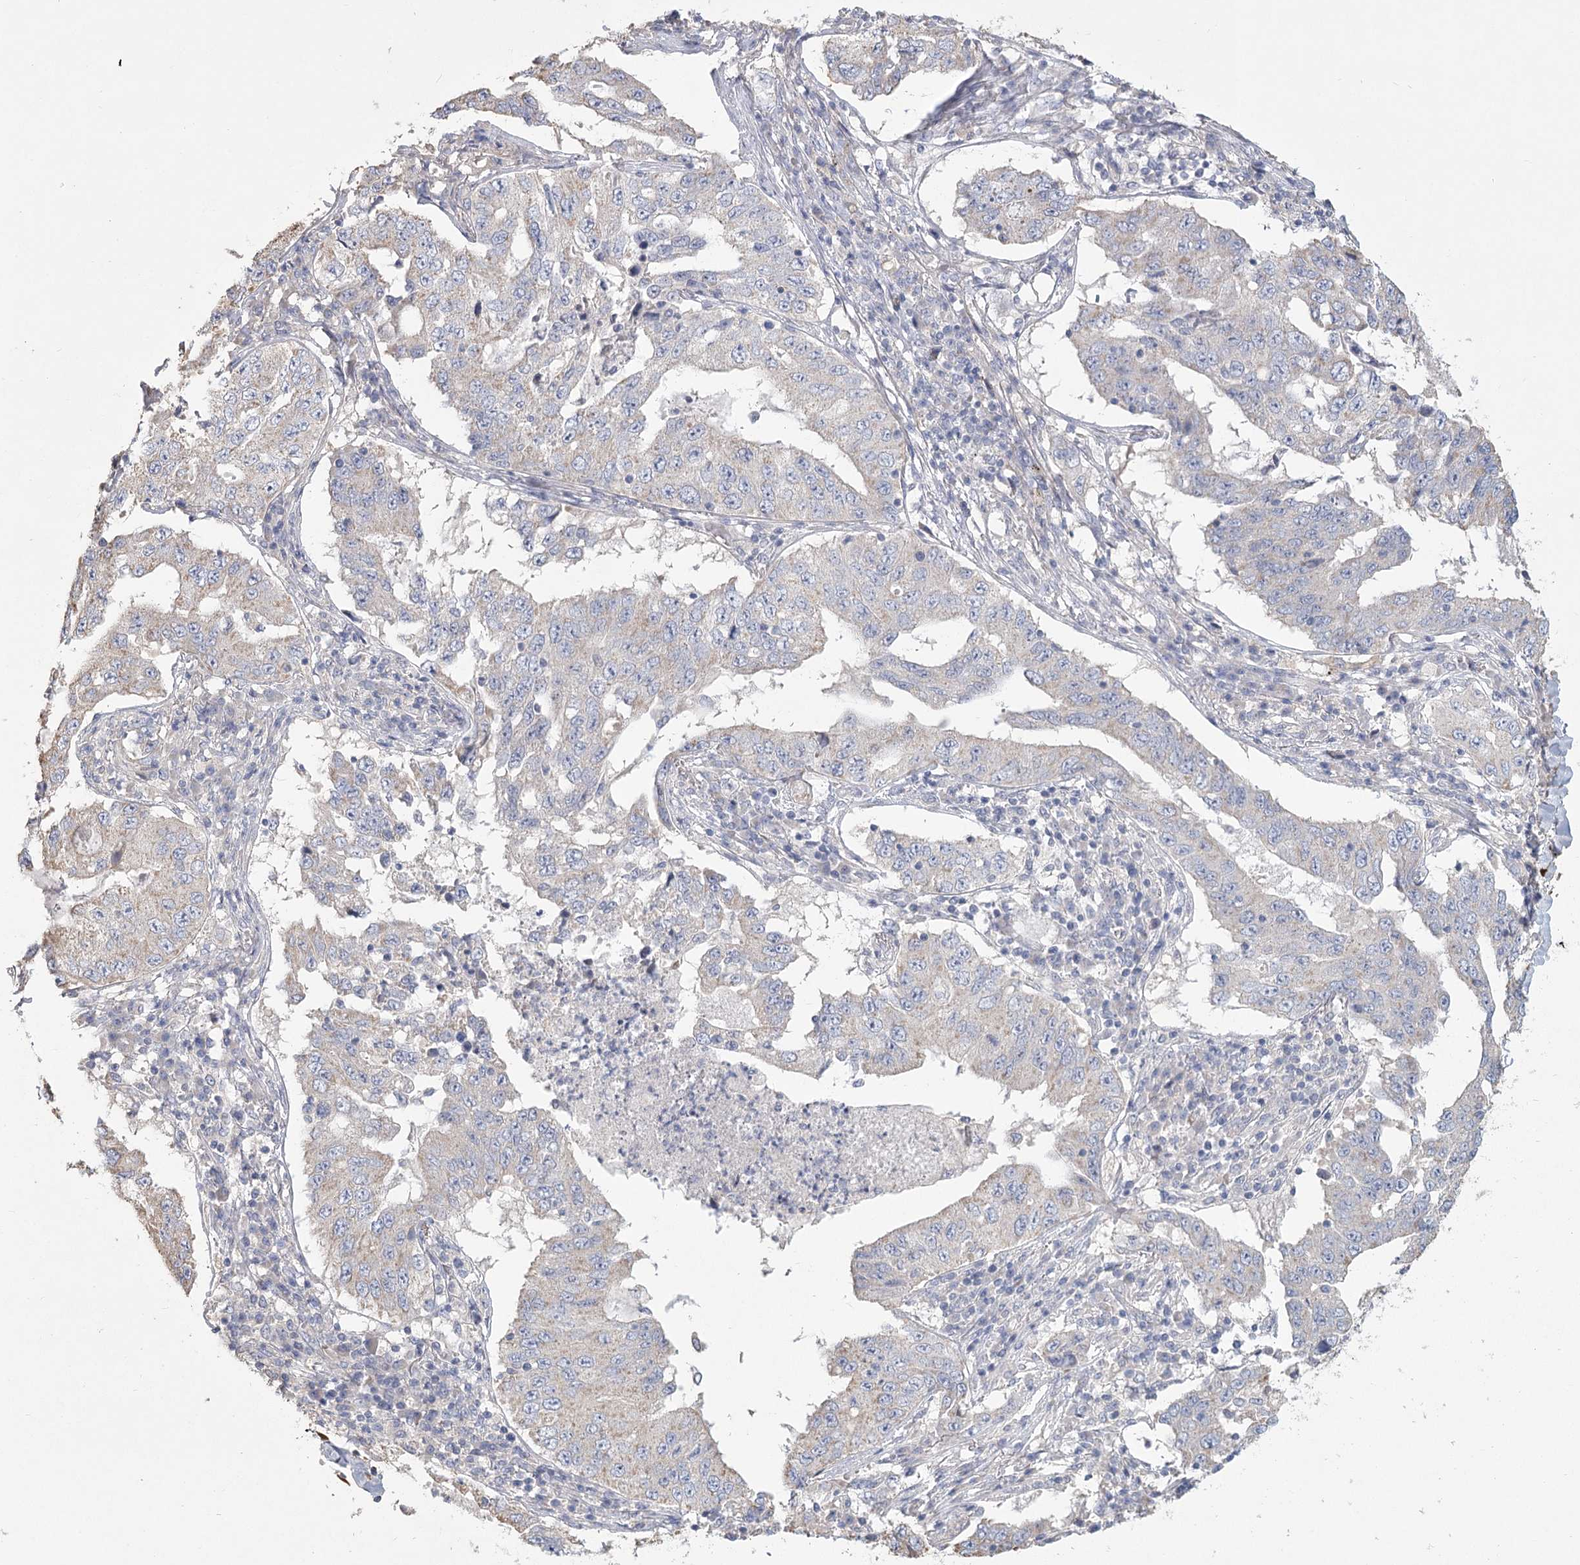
{"staining": {"intensity": "negative", "quantity": "none", "location": "none"}, "tissue": "lung cancer", "cell_type": "Tumor cells", "image_type": "cancer", "snomed": [{"axis": "morphology", "description": "Adenocarcinoma, NOS"}, {"axis": "topography", "description": "Lung"}], "caption": "Adenocarcinoma (lung) was stained to show a protein in brown. There is no significant staining in tumor cells.", "gene": "CNTLN", "patient": {"sex": "female", "age": 51}}